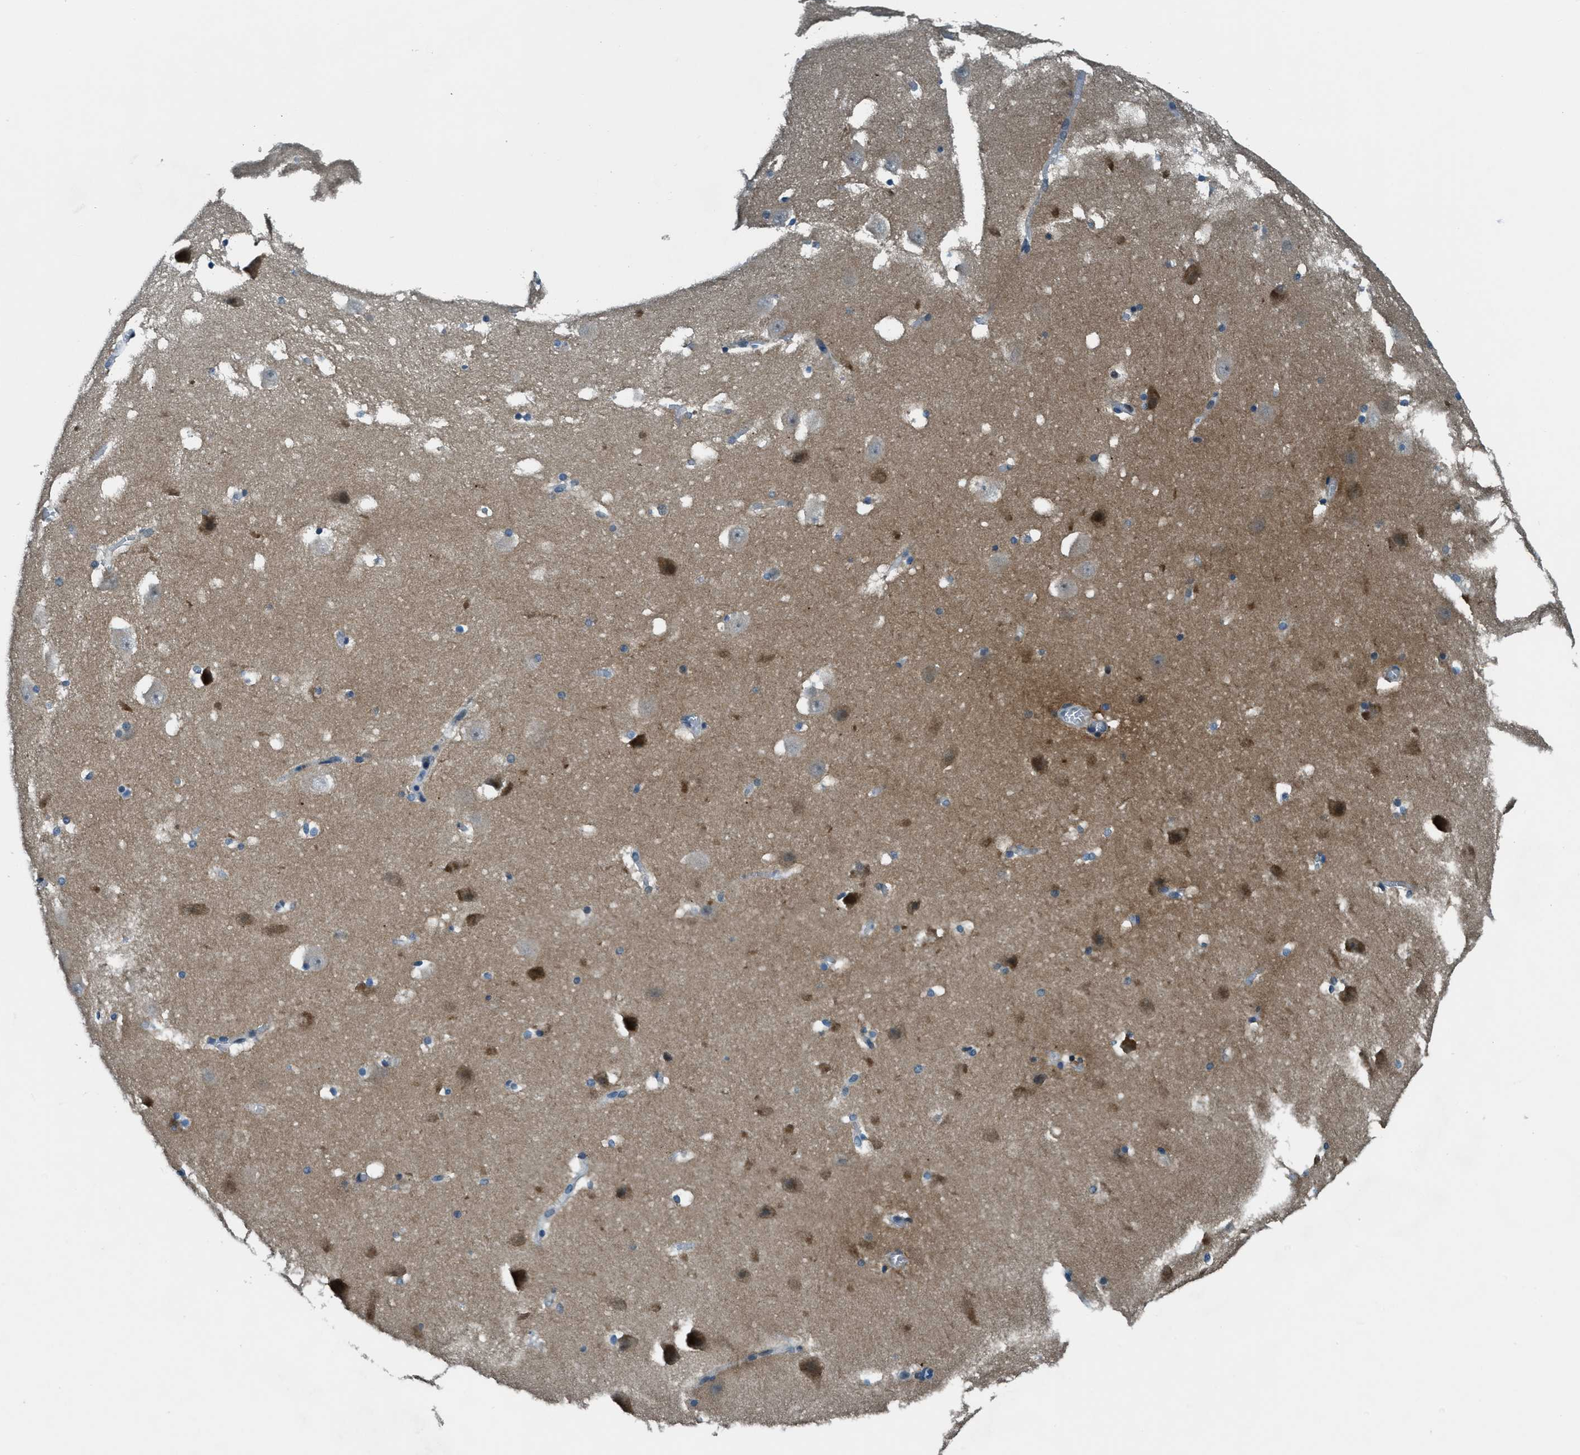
{"staining": {"intensity": "moderate", "quantity": "<25%", "location": "cytoplasmic/membranous"}, "tissue": "hippocampus", "cell_type": "Glial cells", "image_type": "normal", "snomed": [{"axis": "morphology", "description": "Normal tissue, NOS"}, {"axis": "topography", "description": "Hippocampus"}], "caption": "About <25% of glial cells in benign human hippocampus reveal moderate cytoplasmic/membranous protein positivity as visualized by brown immunohistochemical staining.", "gene": "GINM1", "patient": {"sex": "male", "age": 45}}